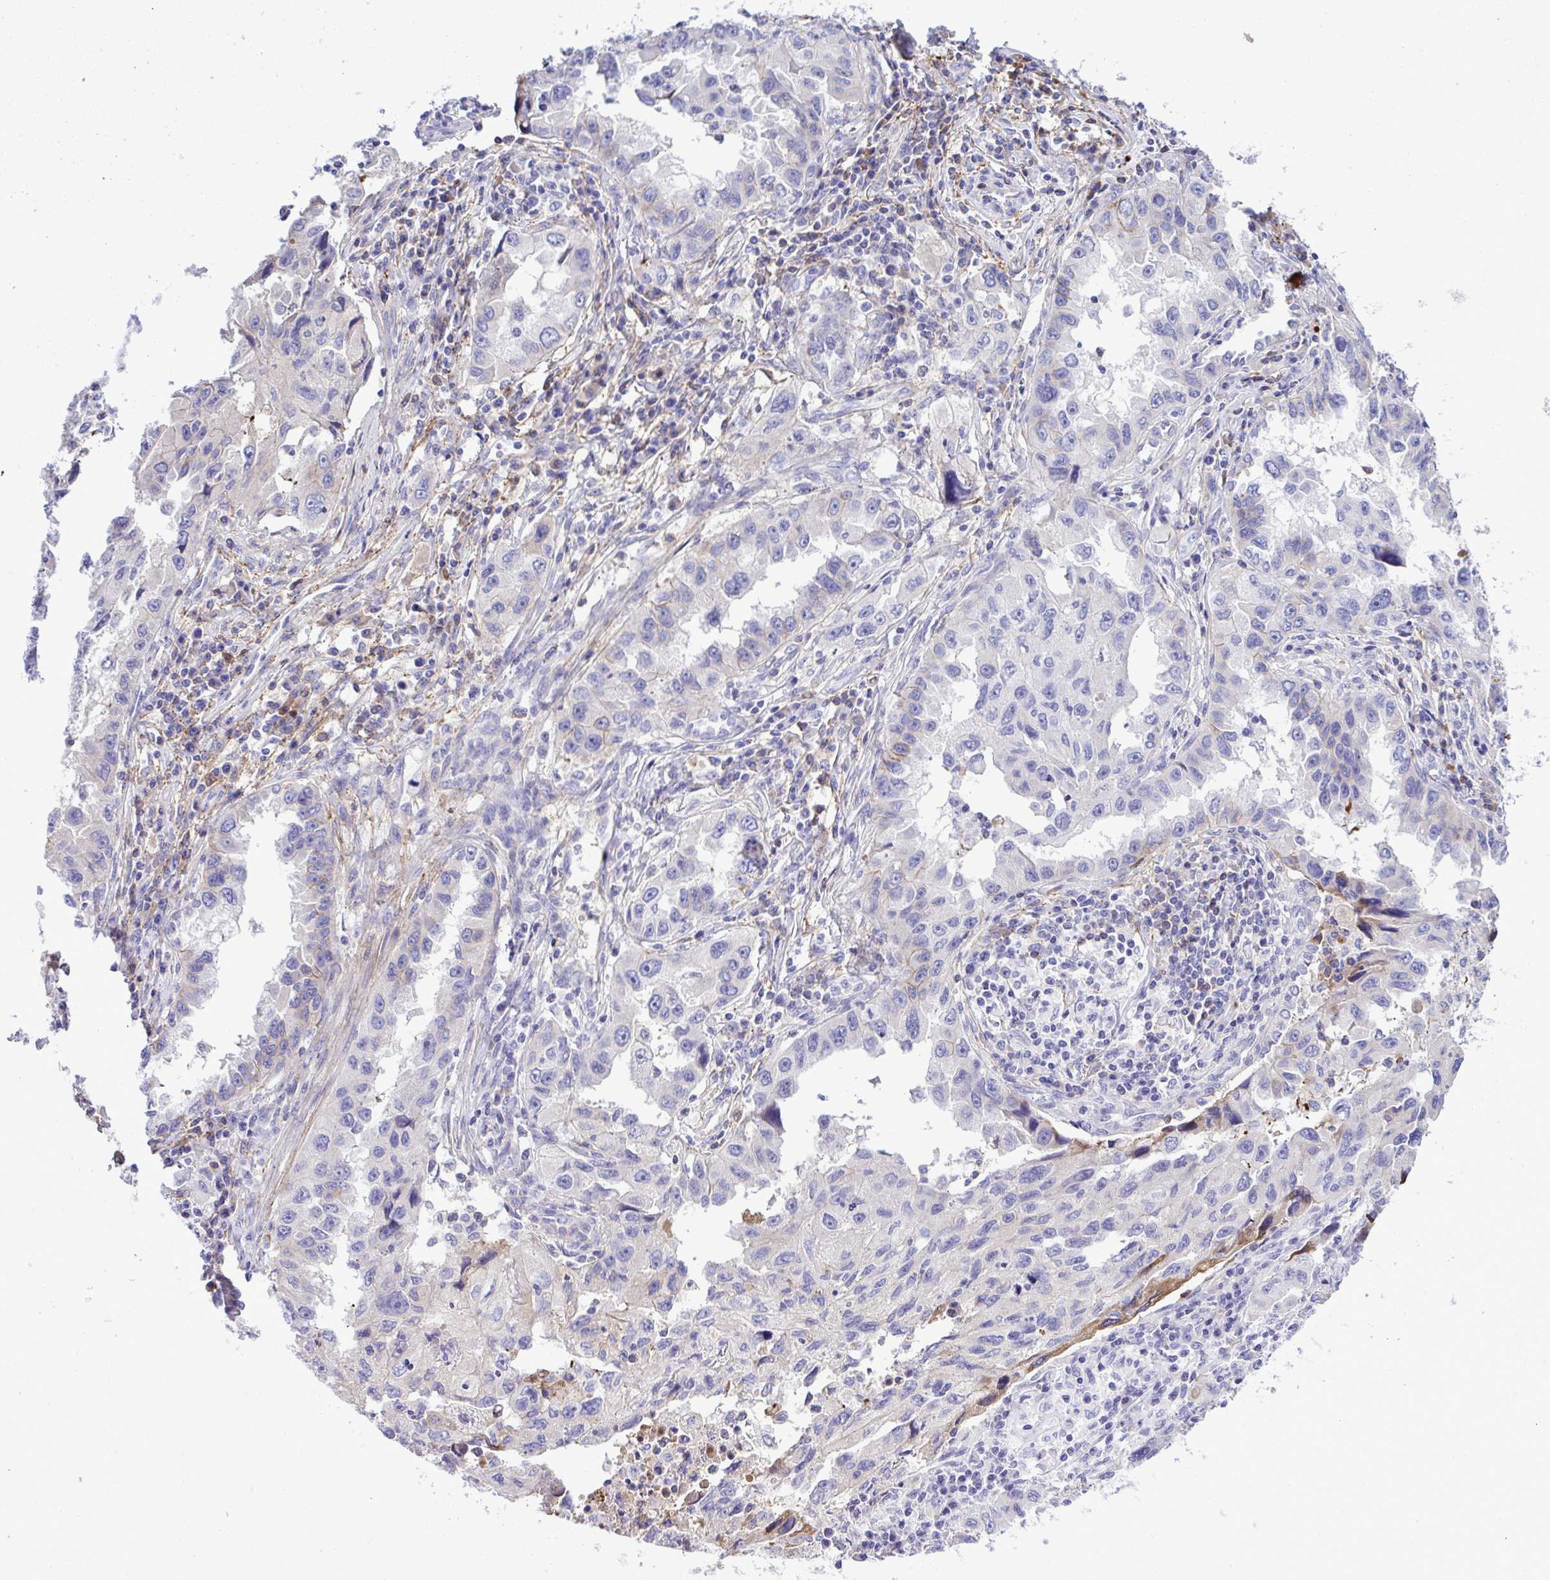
{"staining": {"intensity": "negative", "quantity": "none", "location": "none"}, "tissue": "lung cancer", "cell_type": "Tumor cells", "image_type": "cancer", "snomed": [{"axis": "morphology", "description": "Adenocarcinoma, NOS"}, {"axis": "topography", "description": "Lung"}], "caption": "Protein analysis of lung cancer (adenocarcinoma) shows no significant positivity in tumor cells.", "gene": "HRG", "patient": {"sex": "female", "age": 73}}